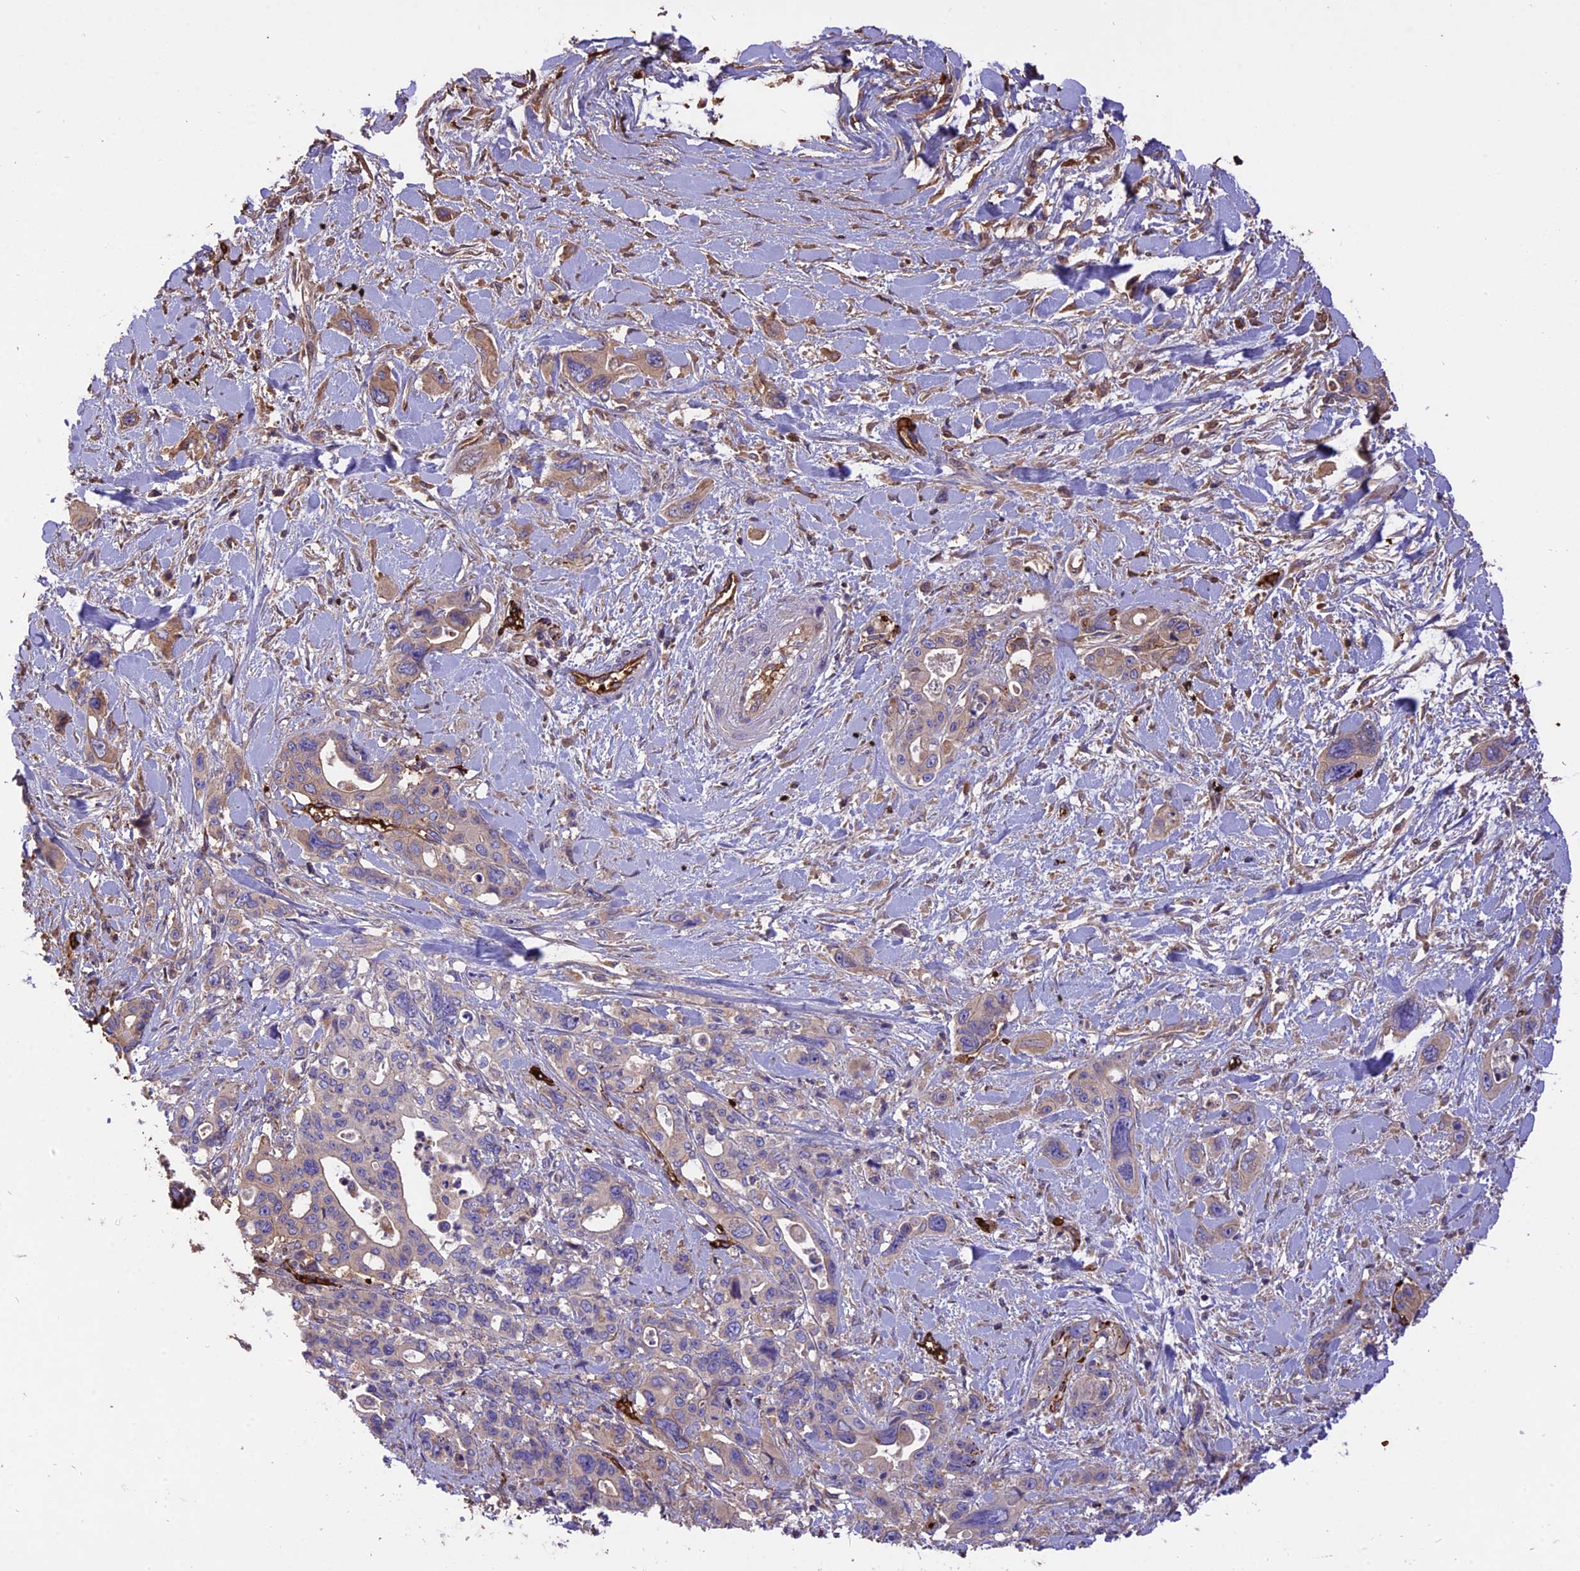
{"staining": {"intensity": "weak", "quantity": "<25%", "location": "cytoplasmic/membranous"}, "tissue": "pancreatic cancer", "cell_type": "Tumor cells", "image_type": "cancer", "snomed": [{"axis": "morphology", "description": "Adenocarcinoma, NOS"}, {"axis": "topography", "description": "Pancreas"}], "caption": "Immunohistochemistry micrograph of neoplastic tissue: human pancreatic adenocarcinoma stained with DAB exhibits no significant protein positivity in tumor cells.", "gene": "TTC4", "patient": {"sex": "male", "age": 46}}